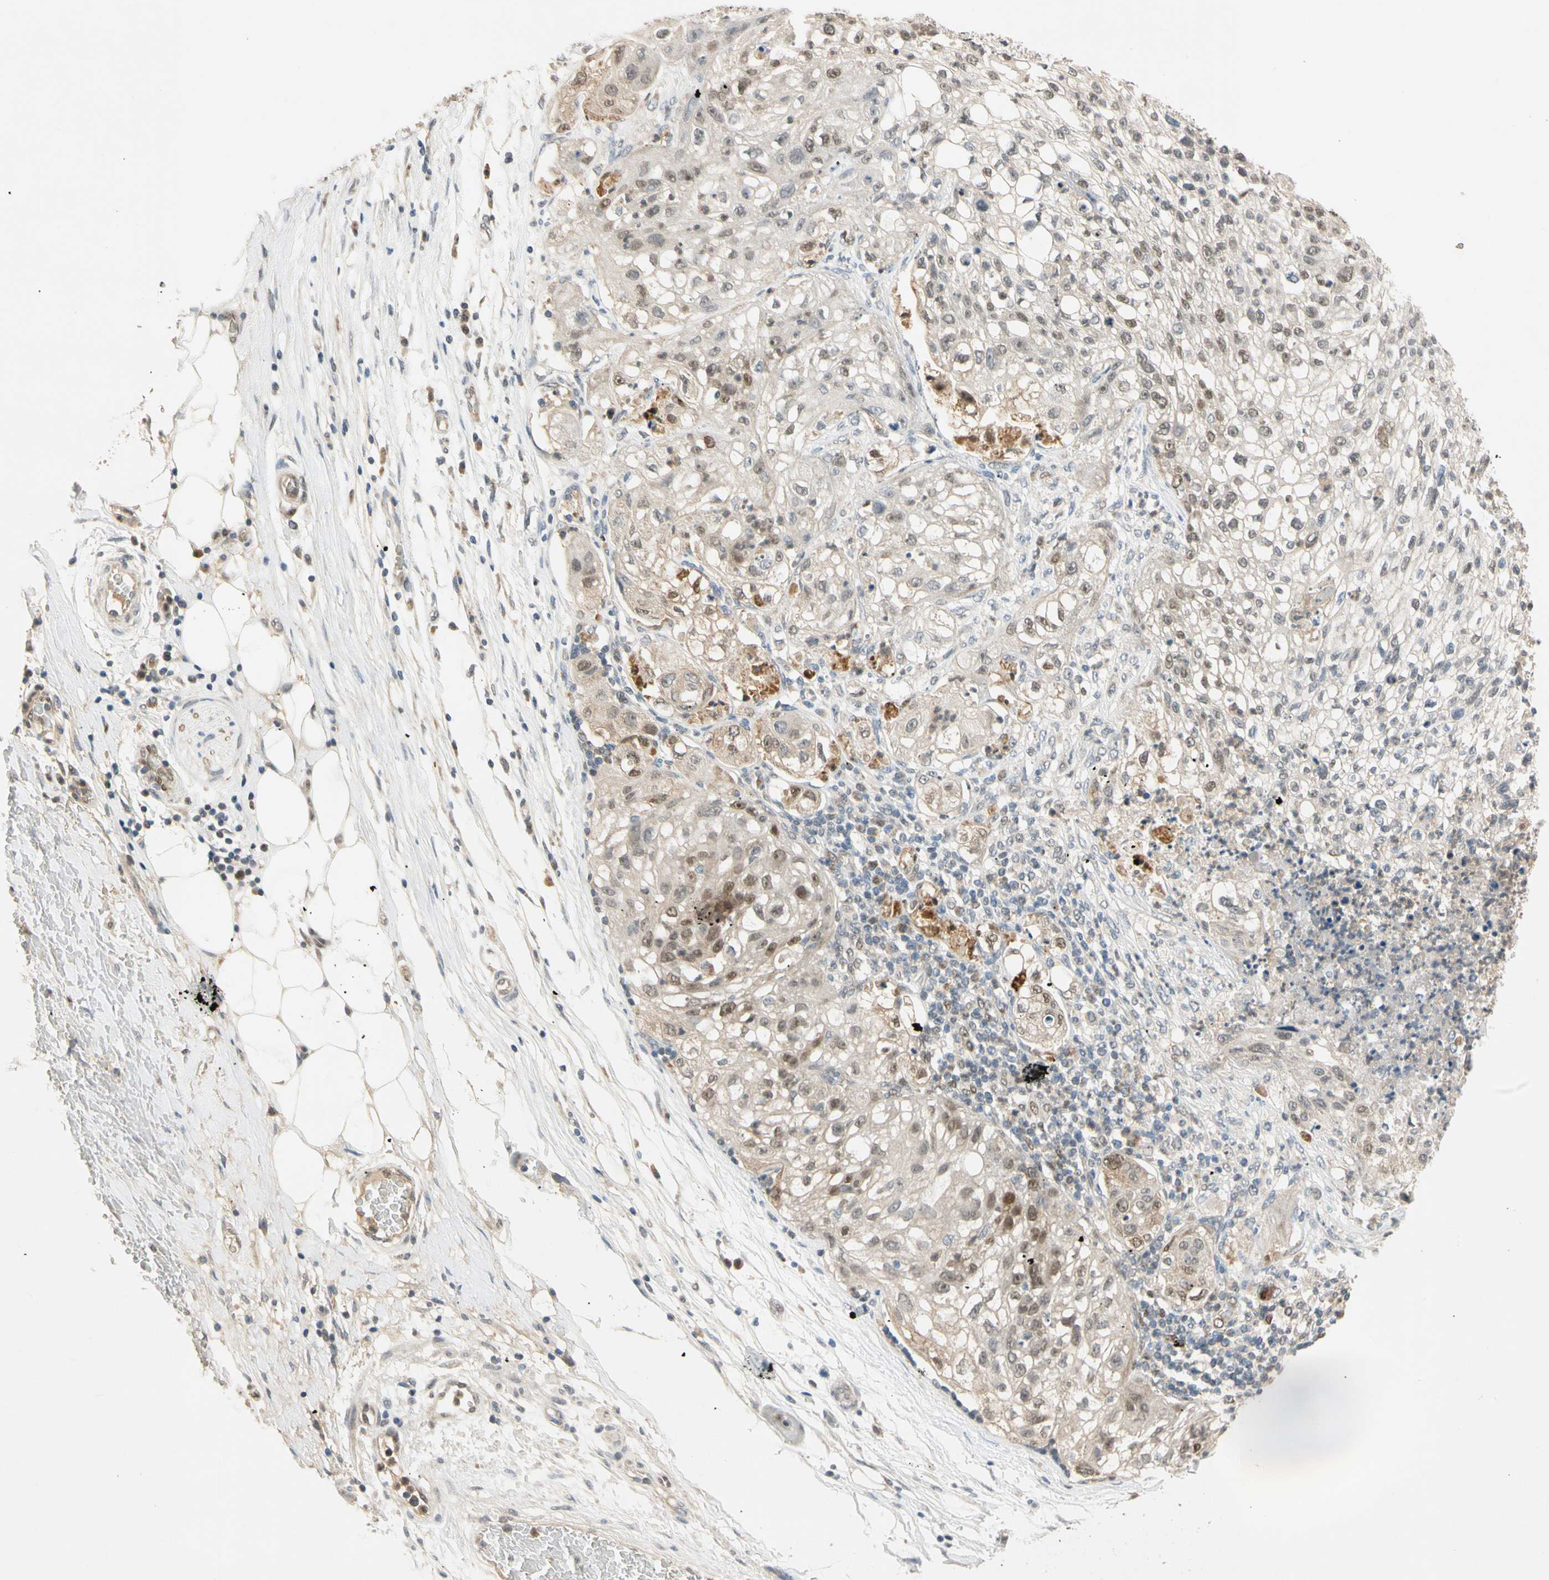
{"staining": {"intensity": "weak", "quantity": "25%-75%", "location": "cytoplasmic/membranous,nuclear"}, "tissue": "lung cancer", "cell_type": "Tumor cells", "image_type": "cancer", "snomed": [{"axis": "morphology", "description": "Inflammation, NOS"}, {"axis": "morphology", "description": "Squamous cell carcinoma, NOS"}, {"axis": "topography", "description": "Lymph node"}, {"axis": "topography", "description": "Soft tissue"}, {"axis": "topography", "description": "Lung"}], "caption": "Immunohistochemistry (IHC) staining of squamous cell carcinoma (lung), which displays low levels of weak cytoplasmic/membranous and nuclear staining in about 25%-75% of tumor cells indicating weak cytoplasmic/membranous and nuclear protein expression. The staining was performed using DAB (3,3'-diaminobenzidine) (brown) for protein detection and nuclei were counterstained in hematoxylin (blue).", "gene": "RIOX2", "patient": {"sex": "male", "age": 66}}